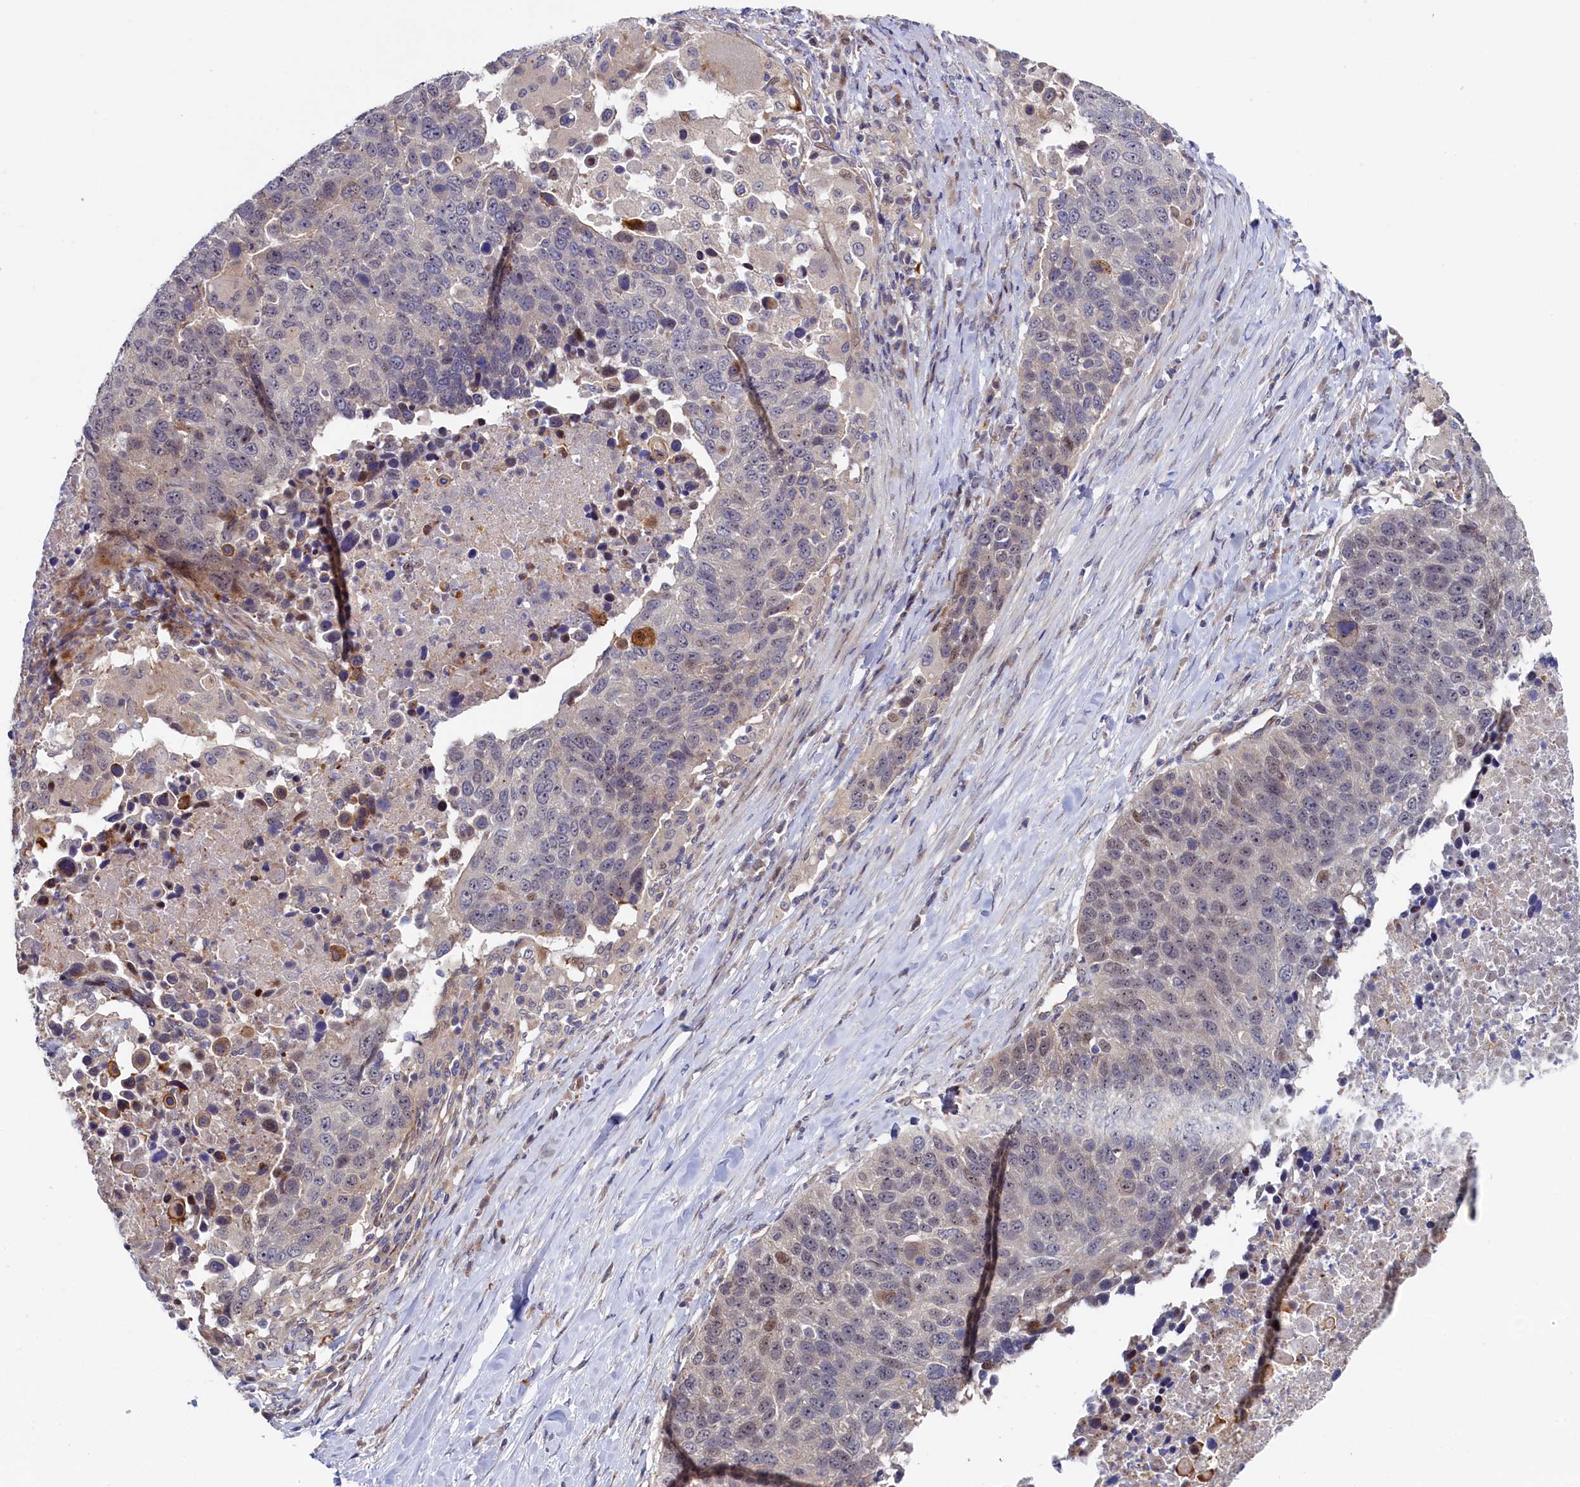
{"staining": {"intensity": "moderate", "quantity": "<25%", "location": "cytoplasmic/membranous"}, "tissue": "lung cancer", "cell_type": "Tumor cells", "image_type": "cancer", "snomed": [{"axis": "morphology", "description": "Normal tissue, NOS"}, {"axis": "morphology", "description": "Squamous cell carcinoma, NOS"}, {"axis": "topography", "description": "Lymph node"}, {"axis": "topography", "description": "Lung"}], "caption": "A high-resolution histopathology image shows IHC staining of lung squamous cell carcinoma, which shows moderate cytoplasmic/membranous expression in approximately <25% of tumor cells.", "gene": "PIK3C3", "patient": {"sex": "male", "age": 66}}